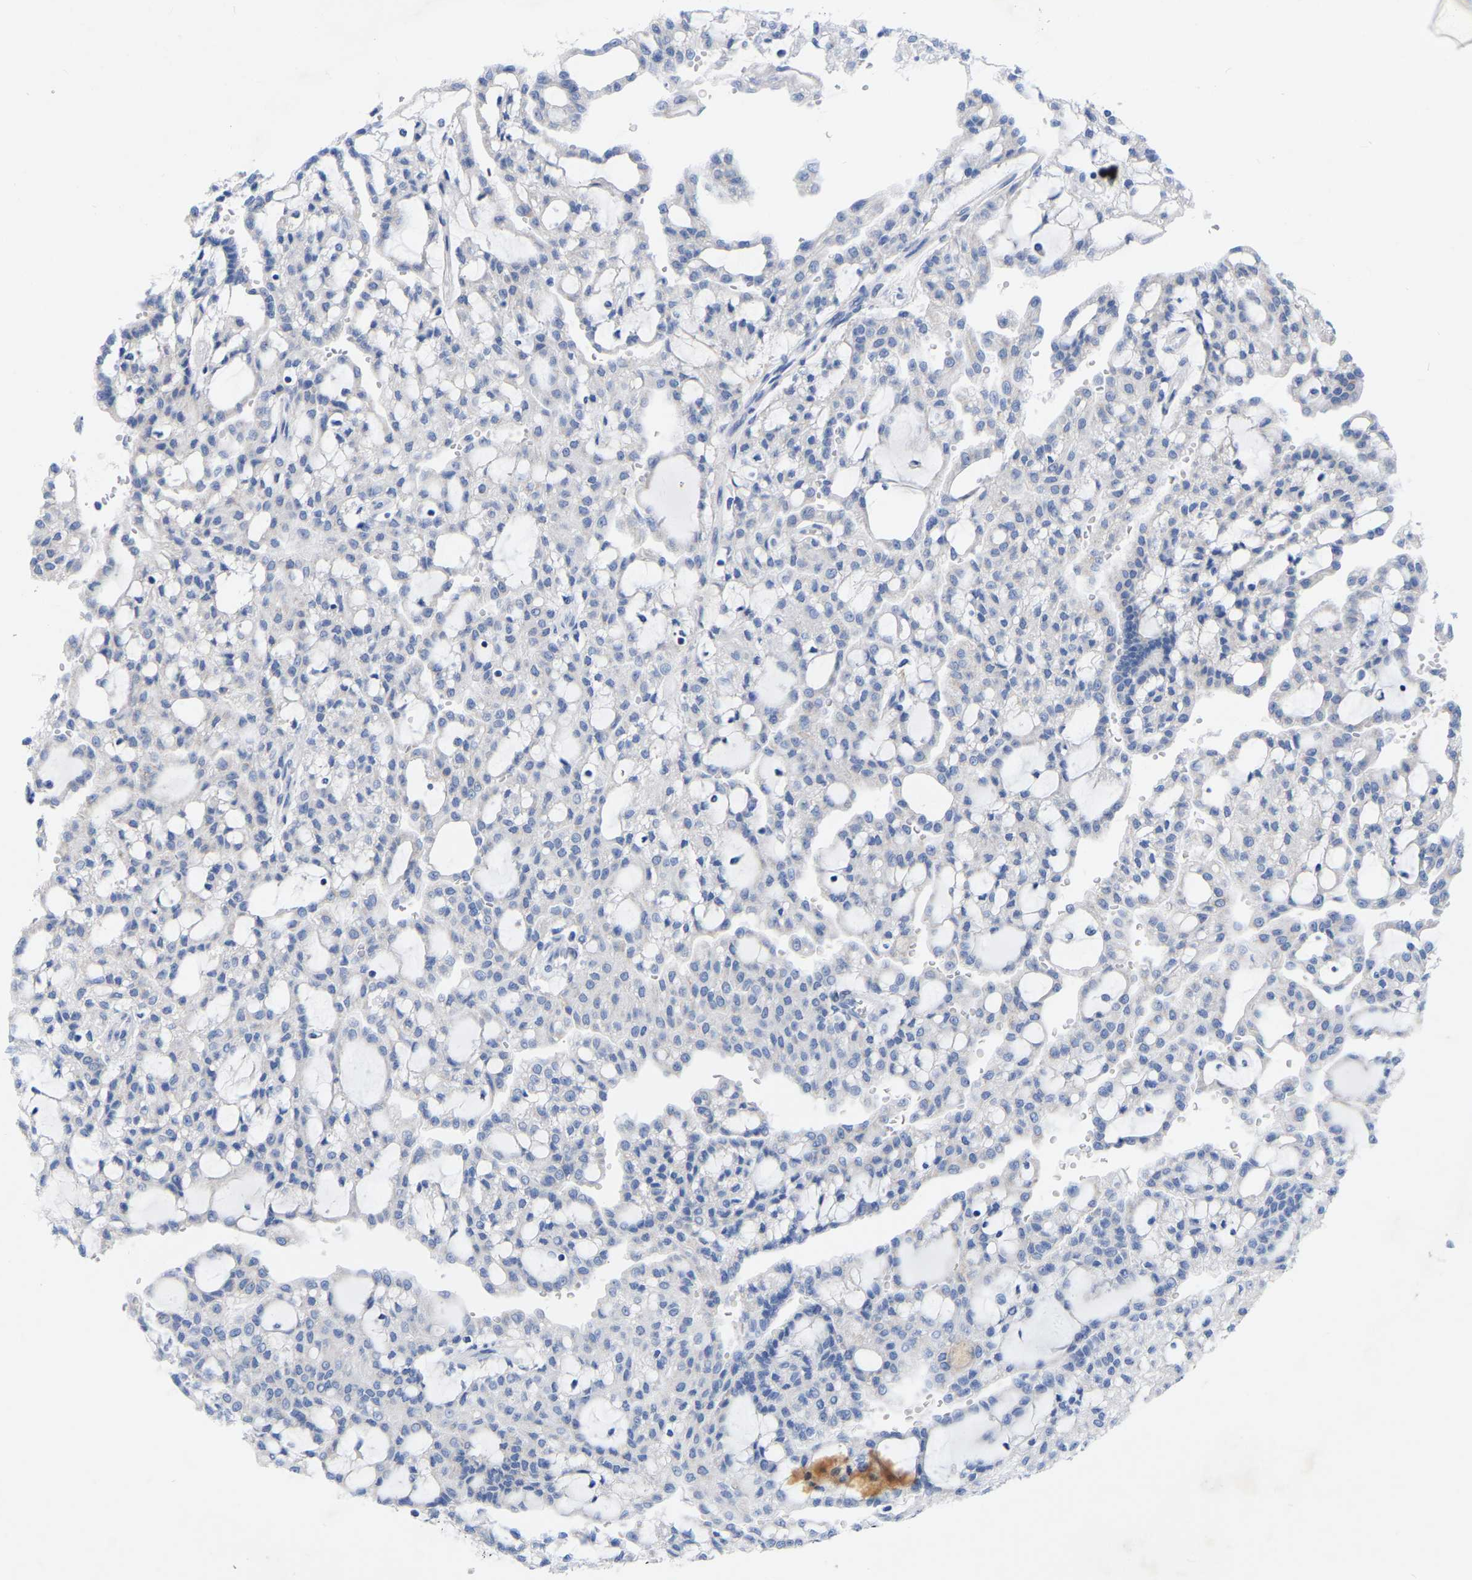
{"staining": {"intensity": "negative", "quantity": "none", "location": "none"}, "tissue": "renal cancer", "cell_type": "Tumor cells", "image_type": "cancer", "snomed": [{"axis": "morphology", "description": "Adenocarcinoma, NOS"}, {"axis": "topography", "description": "Kidney"}], "caption": "Immunohistochemistry histopathology image of human renal cancer stained for a protein (brown), which reveals no staining in tumor cells.", "gene": "ZNF629", "patient": {"sex": "male", "age": 63}}